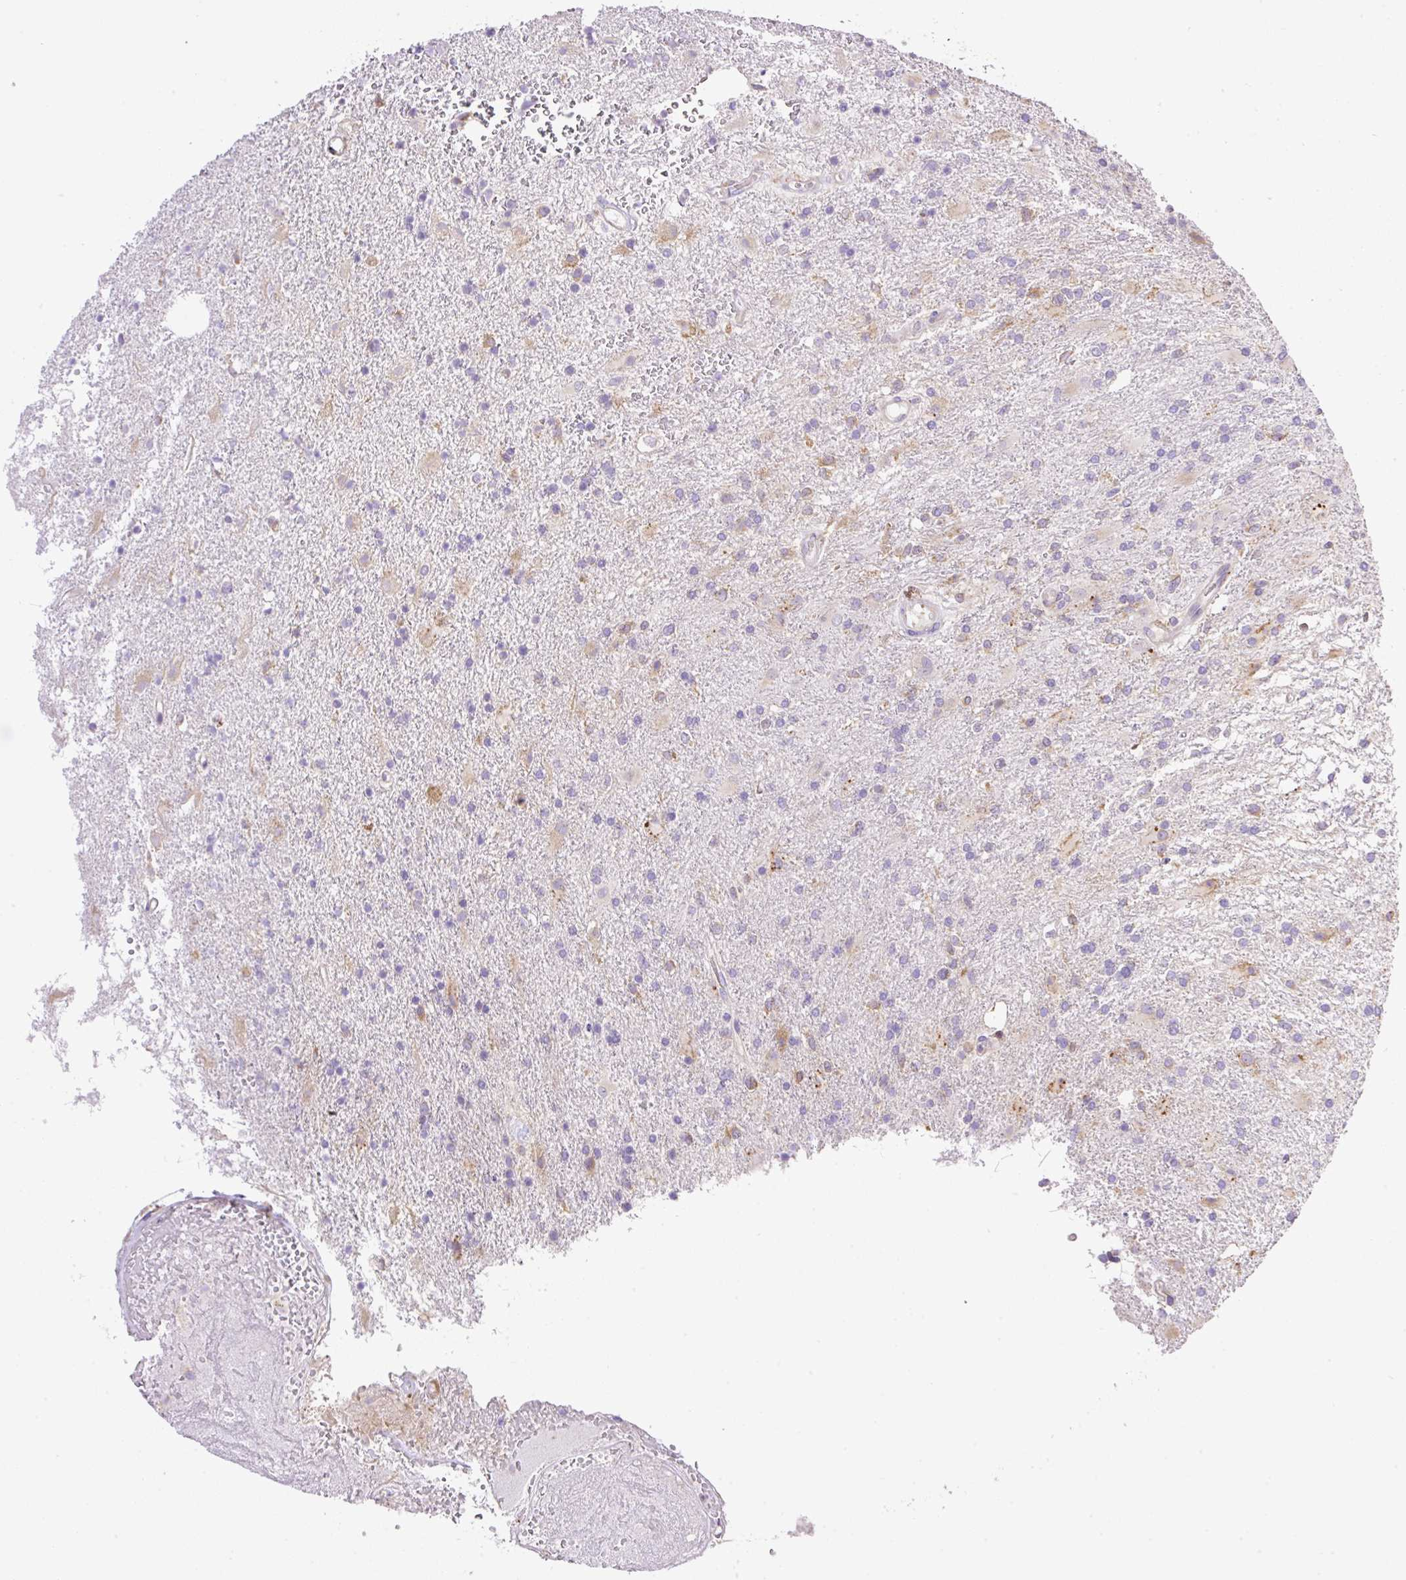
{"staining": {"intensity": "weak", "quantity": "25%-75%", "location": "cytoplasmic/membranous"}, "tissue": "glioma", "cell_type": "Tumor cells", "image_type": "cancer", "snomed": [{"axis": "morphology", "description": "Glioma, malignant, High grade"}, {"axis": "topography", "description": "Brain"}], "caption": "Immunohistochemistry staining of glioma, which exhibits low levels of weak cytoplasmic/membranous expression in about 25%-75% of tumor cells indicating weak cytoplasmic/membranous protein expression. The staining was performed using DAB (3,3'-diaminobenzidine) (brown) for protein detection and nuclei were counterstained in hematoxylin (blue).", "gene": "POFUT1", "patient": {"sex": "male", "age": 56}}